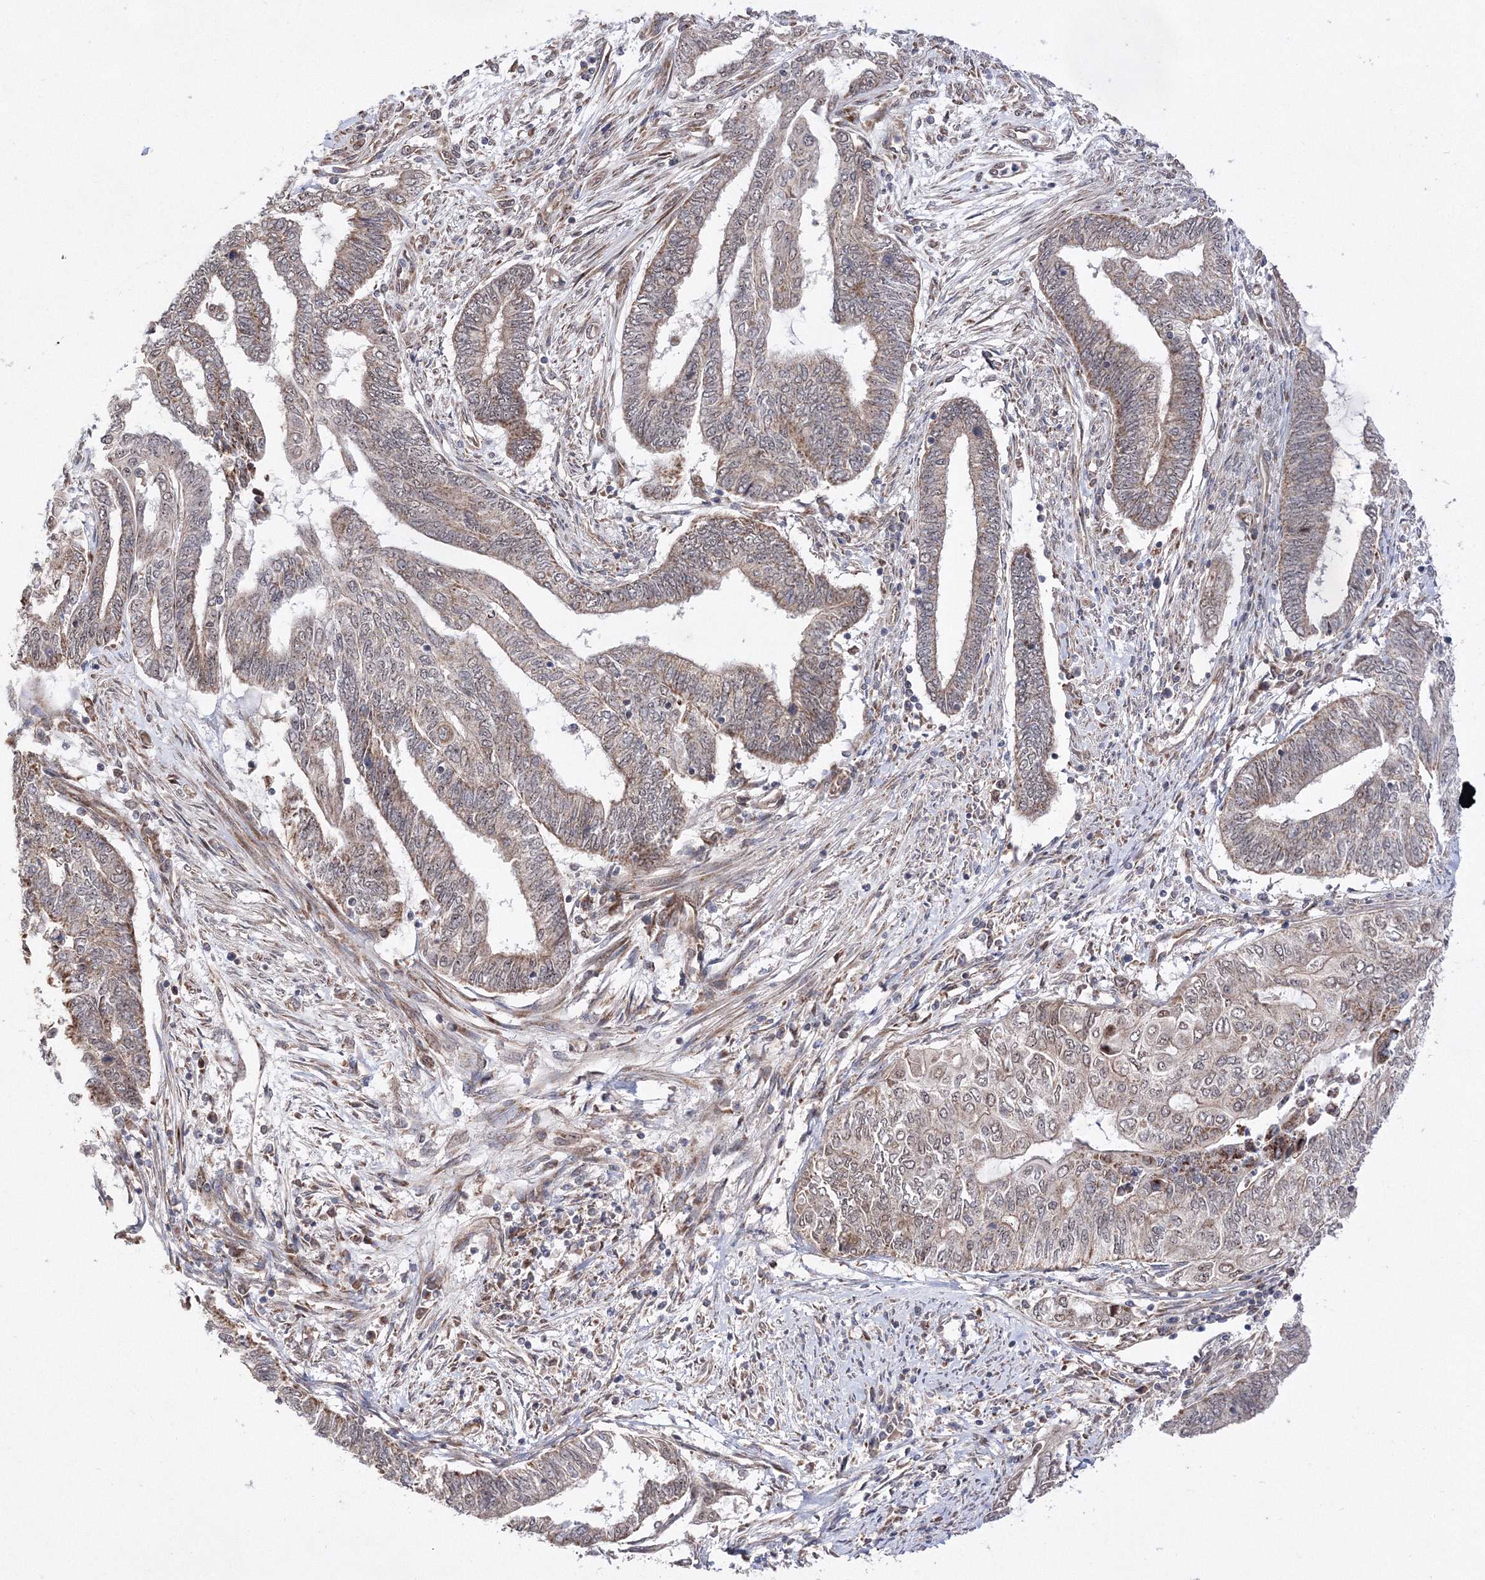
{"staining": {"intensity": "moderate", "quantity": "25%-75%", "location": "cytoplasmic/membranous"}, "tissue": "endometrial cancer", "cell_type": "Tumor cells", "image_type": "cancer", "snomed": [{"axis": "morphology", "description": "Adenocarcinoma, NOS"}, {"axis": "topography", "description": "Uterus"}, {"axis": "topography", "description": "Endometrium"}], "caption": "Brown immunohistochemical staining in human endometrial adenocarcinoma demonstrates moderate cytoplasmic/membranous staining in about 25%-75% of tumor cells.", "gene": "DALRD3", "patient": {"sex": "female", "age": 70}}